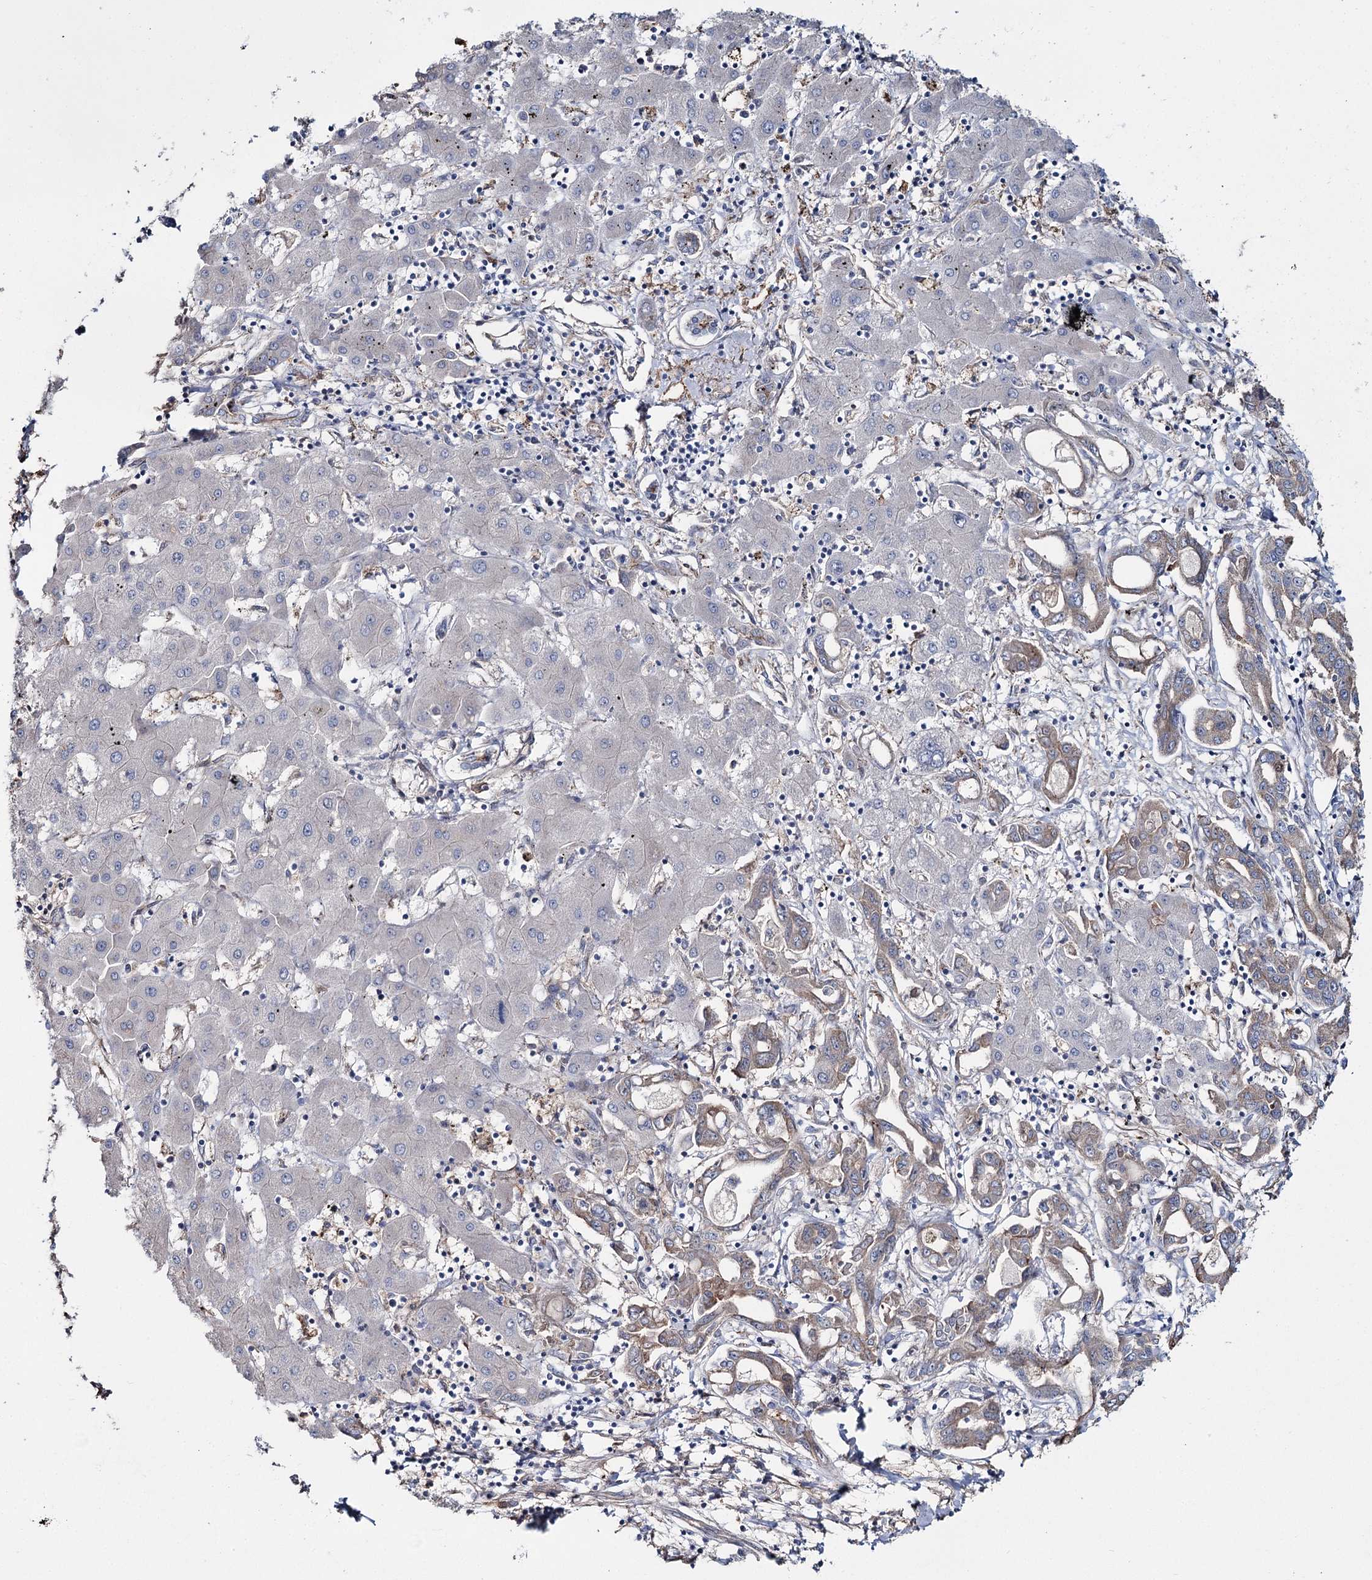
{"staining": {"intensity": "weak", "quantity": ">75%", "location": "cytoplasmic/membranous"}, "tissue": "liver cancer", "cell_type": "Tumor cells", "image_type": "cancer", "snomed": [{"axis": "morphology", "description": "Cholangiocarcinoma"}, {"axis": "topography", "description": "Liver"}], "caption": "Protein expression by immunohistochemistry (IHC) reveals weak cytoplasmic/membranous positivity in approximately >75% of tumor cells in liver cholangiocarcinoma. Immunohistochemistry stains the protein of interest in brown and the nuclei are stained blue.", "gene": "SUMF1", "patient": {"sex": "male", "age": 59}}